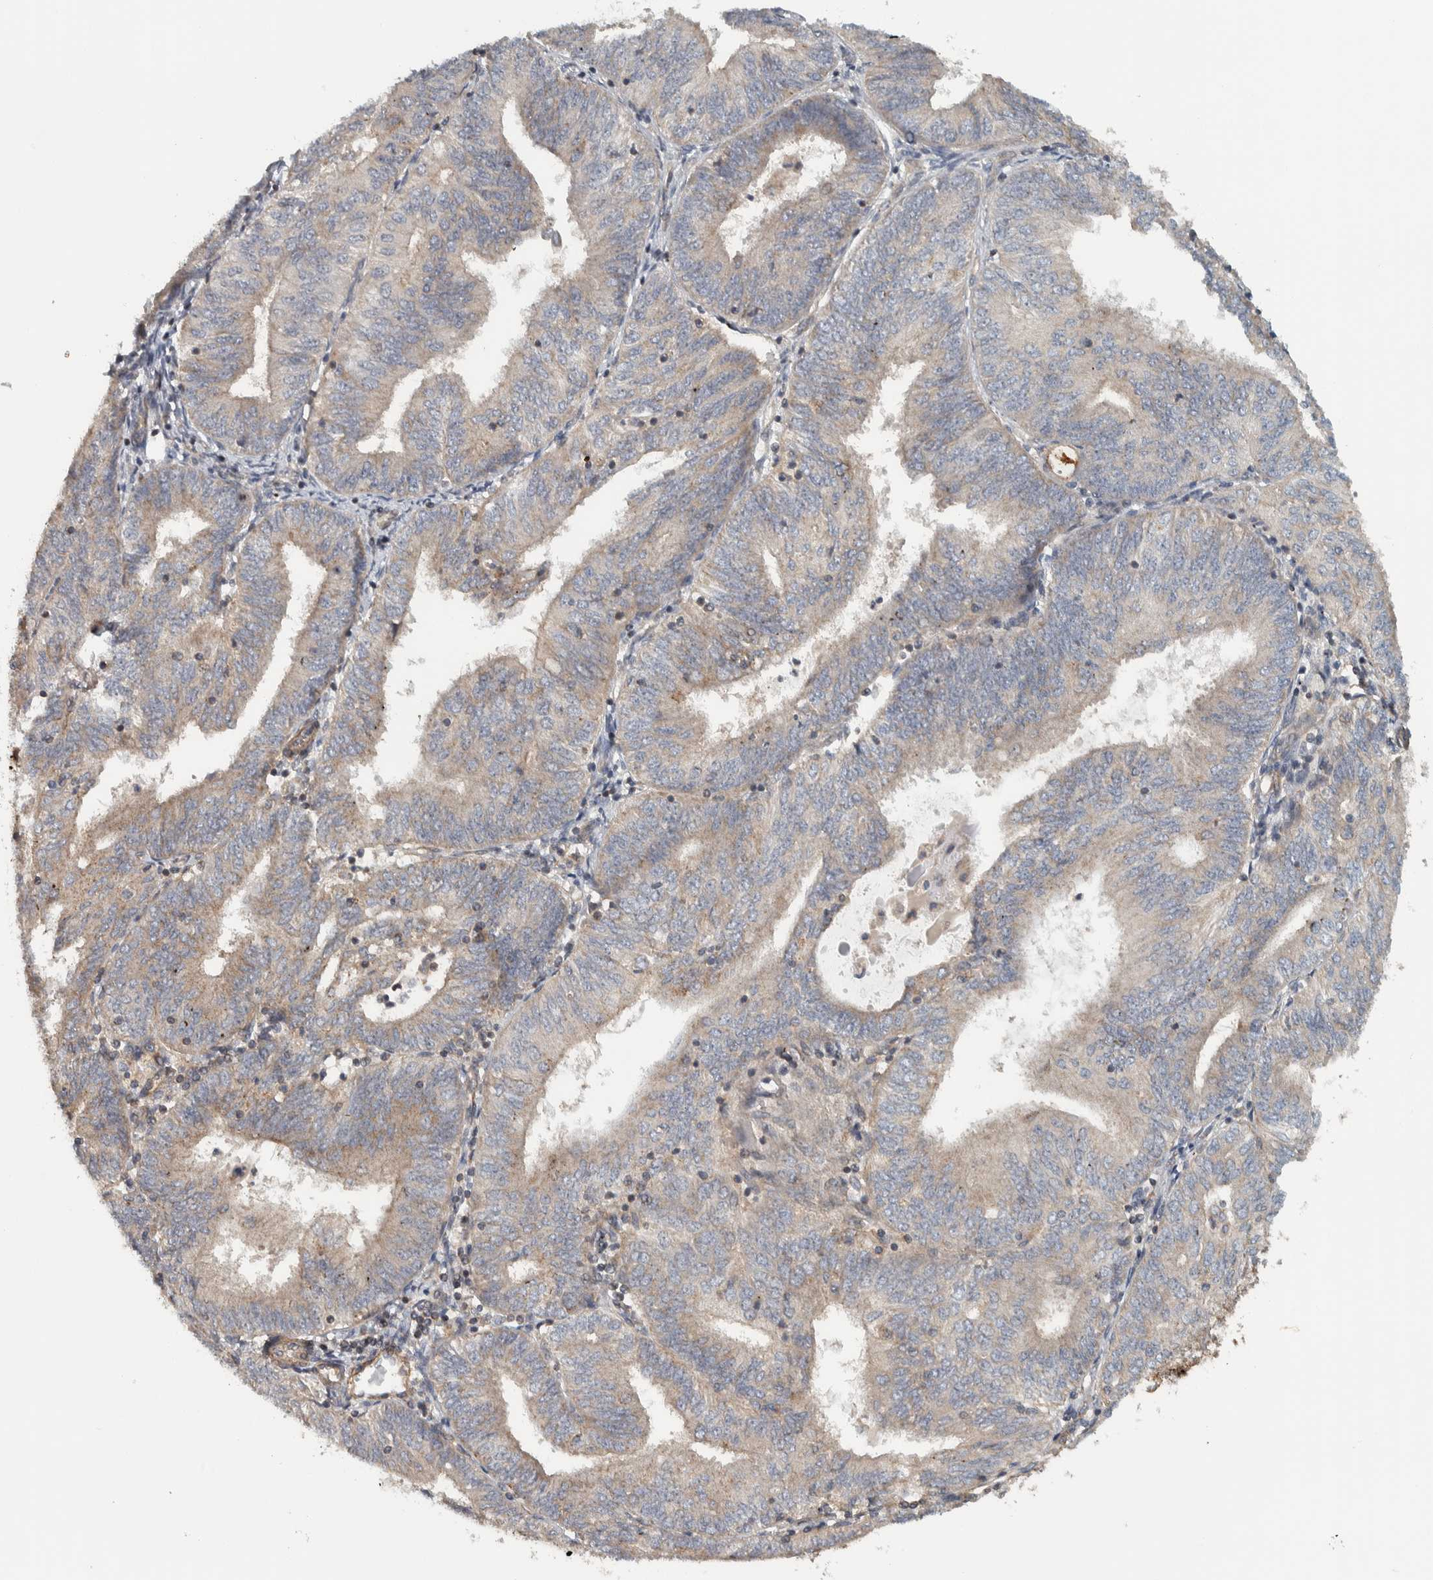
{"staining": {"intensity": "weak", "quantity": "25%-75%", "location": "cytoplasmic/membranous"}, "tissue": "endometrial cancer", "cell_type": "Tumor cells", "image_type": "cancer", "snomed": [{"axis": "morphology", "description": "Adenocarcinoma, NOS"}, {"axis": "topography", "description": "Endometrium"}], "caption": "Weak cytoplasmic/membranous expression is identified in approximately 25%-75% of tumor cells in endometrial adenocarcinoma.", "gene": "TBC1D31", "patient": {"sex": "female", "age": 58}}